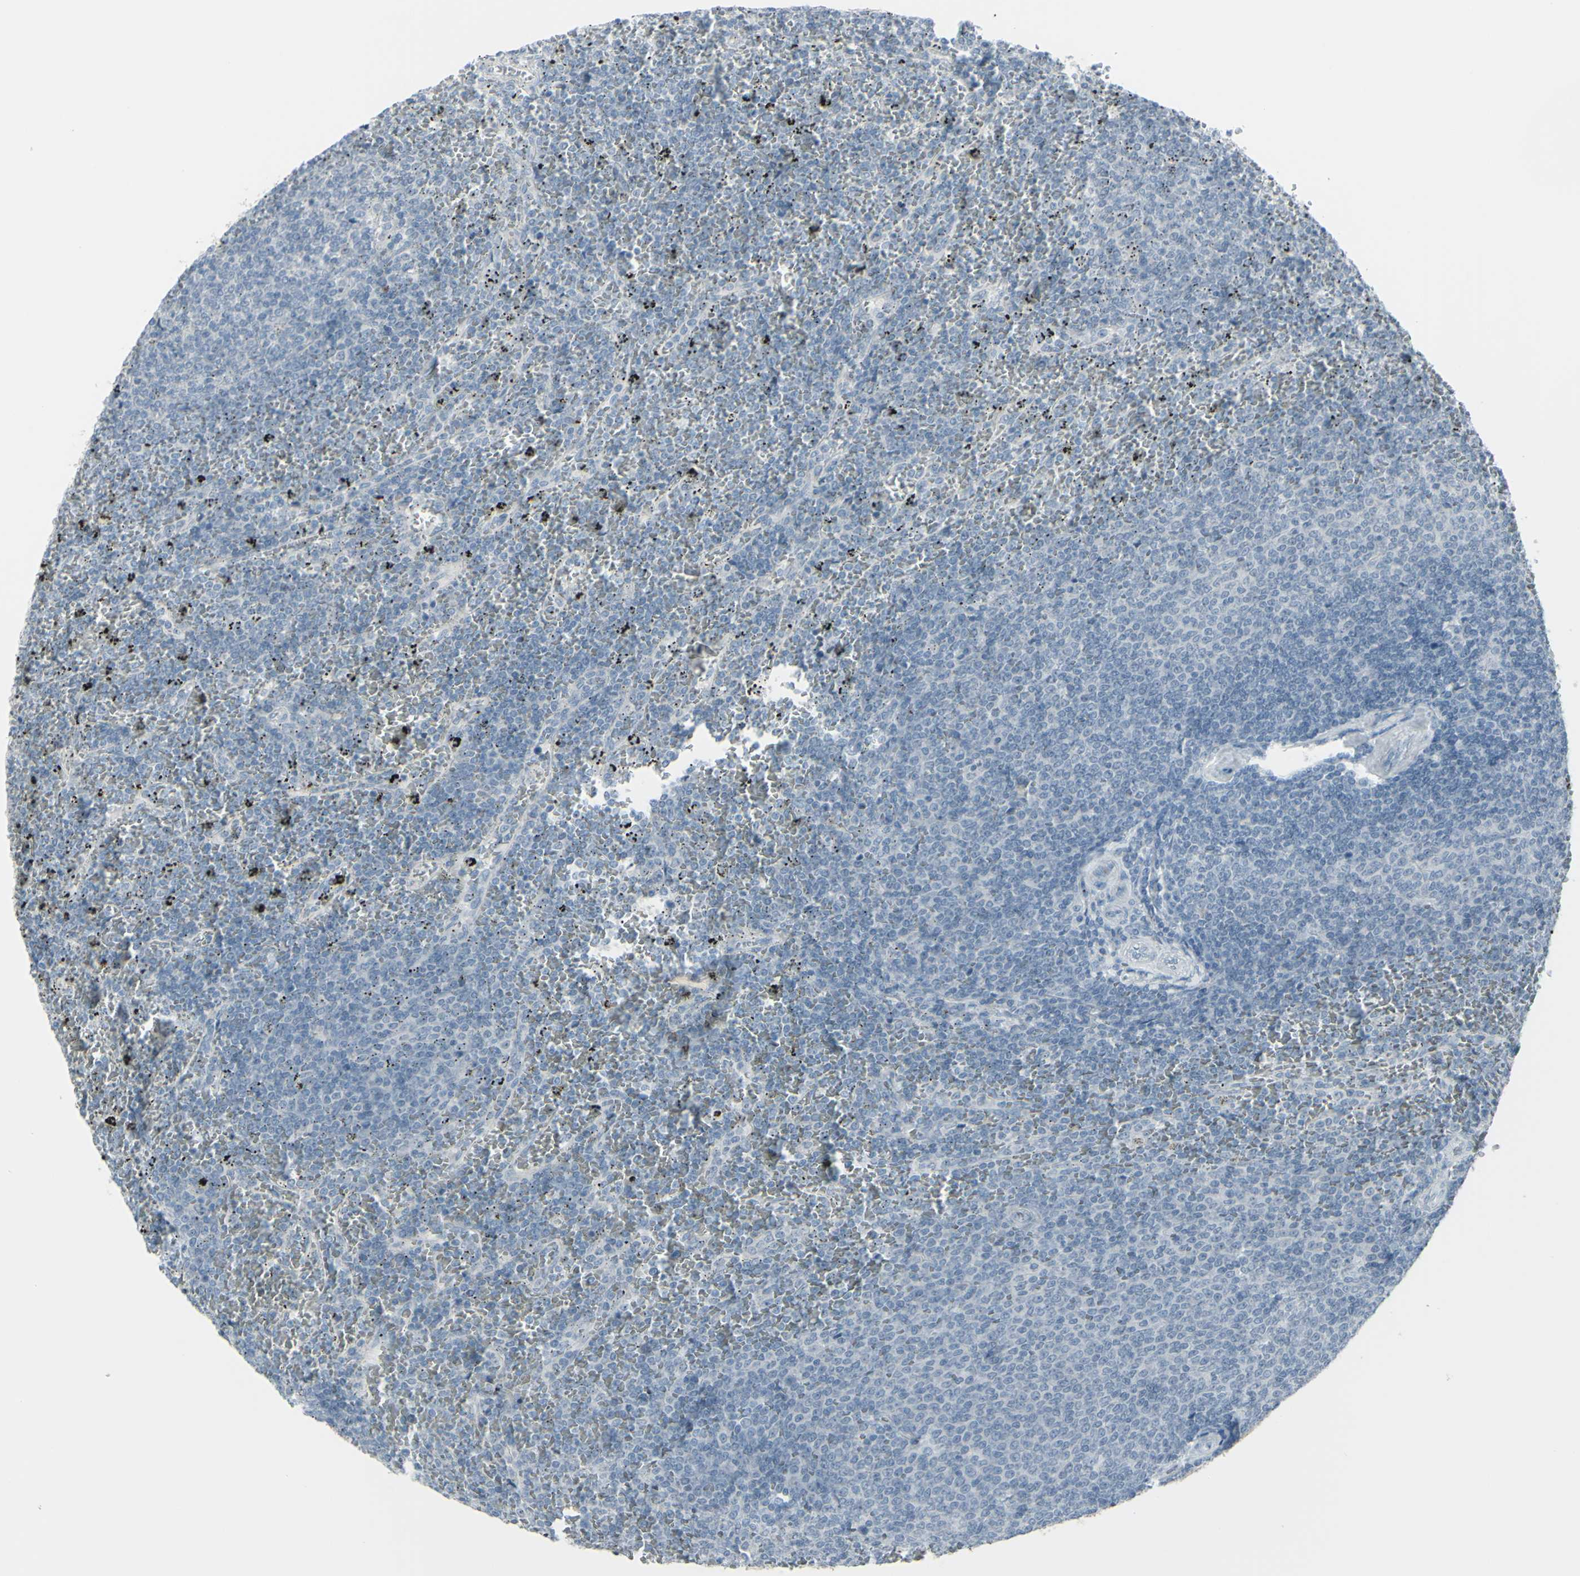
{"staining": {"intensity": "negative", "quantity": "none", "location": "none"}, "tissue": "lymphoma", "cell_type": "Tumor cells", "image_type": "cancer", "snomed": [{"axis": "morphology", "description": "Malignant lymphoma, non-Hodgkin's type, Low grade"}, {"axis": "topography", "description": "Spleen"}], "caption": "The micrograph shows no significant expression in tumor cells of lymphoma. Nuclei are stained in blue.", "gene": "RAB3A", "patient": {"sex": "female", "age": 77}}